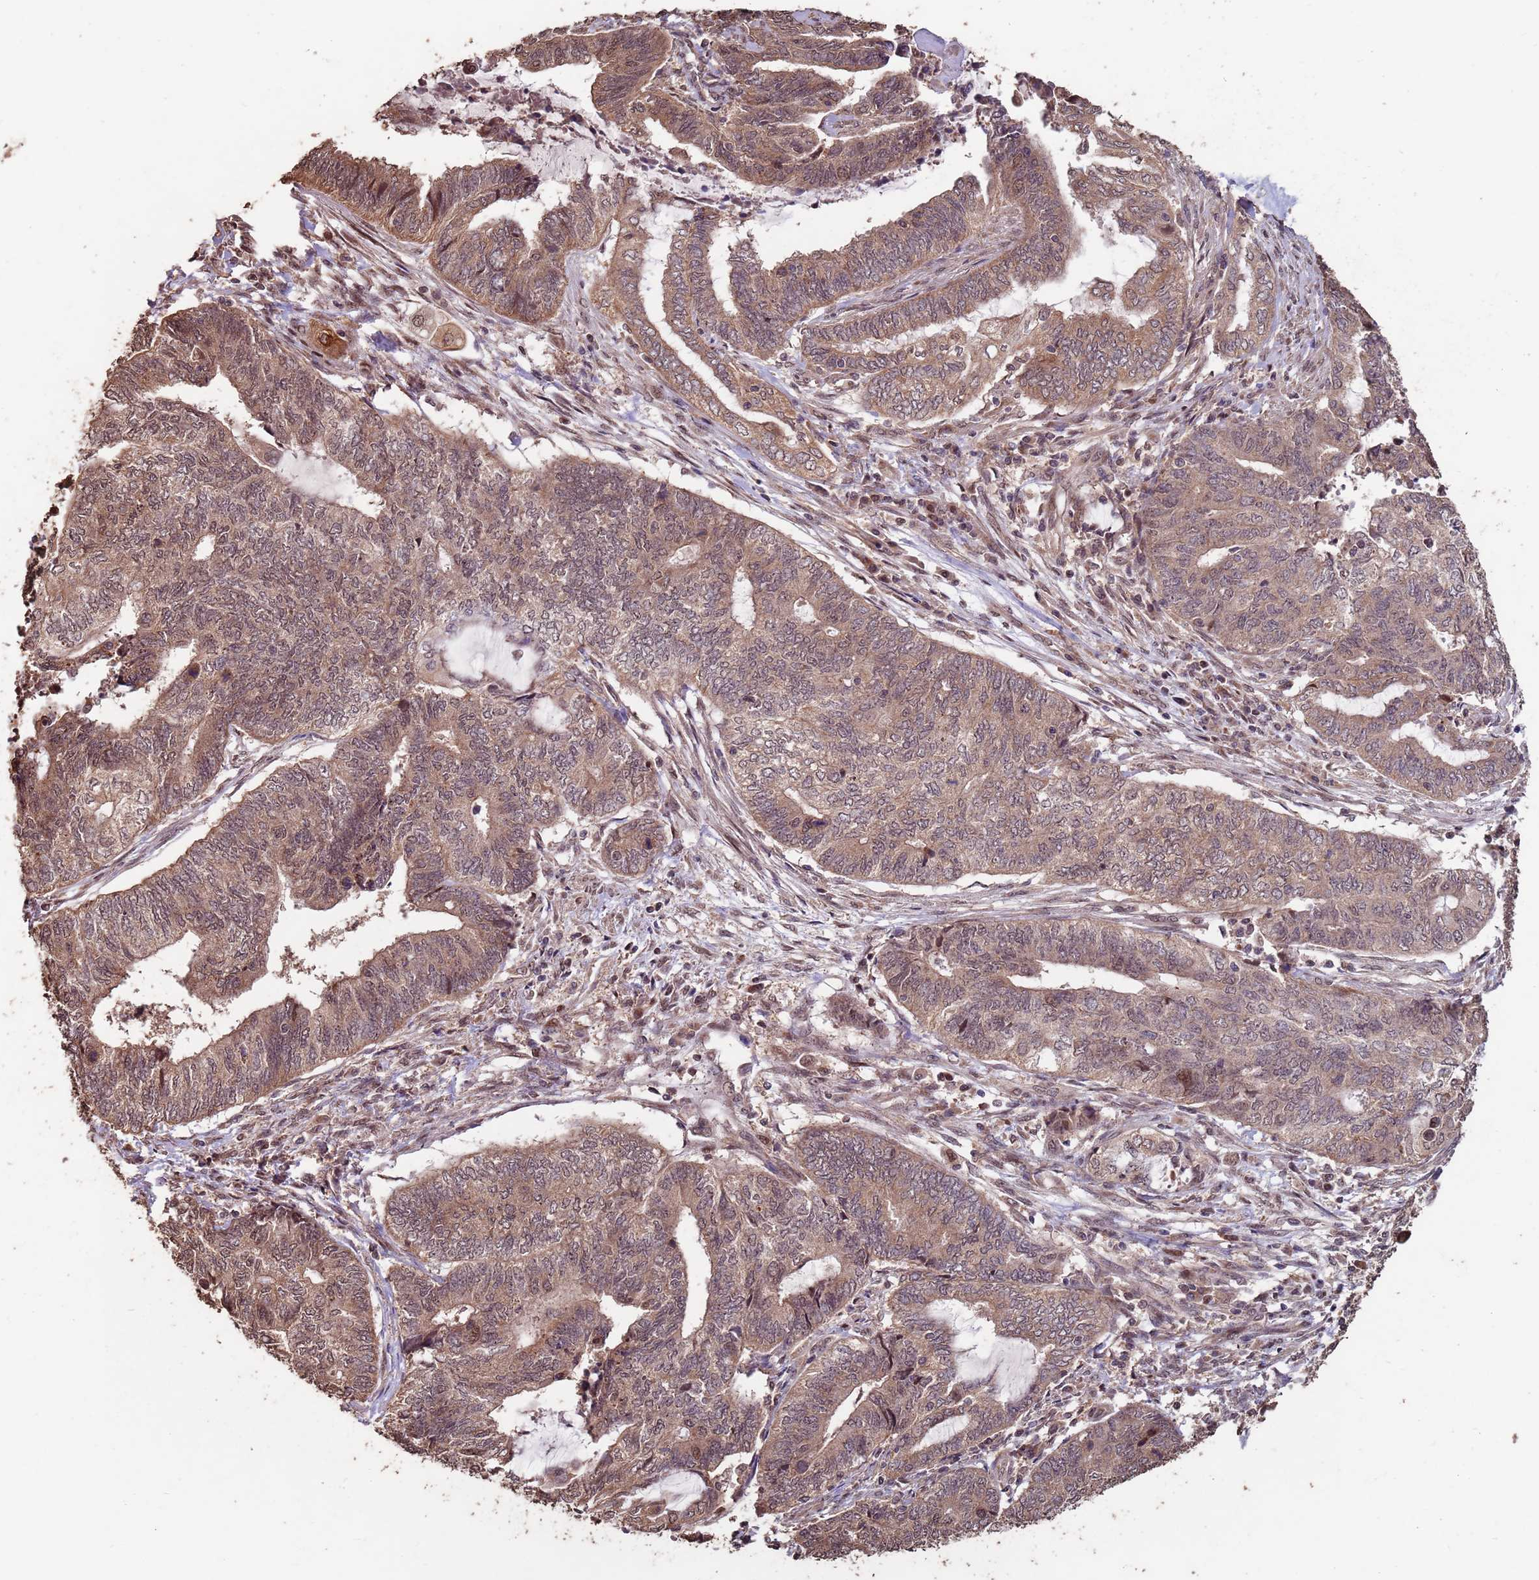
{"staining": {"intensity": "moderate", "quantity": ">75%", "location": "cytoplasmic/membranous,nuclear"}, "tissue": "endometrial cancer", "cell_type": "Tumor cells", "image_type": "cancer", "snomed": [{"axis": "morphology", "description": "Adenocarcinoma, NOS"}, {"axis": "topography", "description": "Uterus"}, {"axis": "topography", "description": "Endometrium"}], "caption": "The immunohistochemical stain shows moderate cytoplasmic/membranous and nuclear staining in tumor cells of endometrial cancer tissue. The protein is shown in brown color, while the nuclei are stained blue.", "gene": "PRR7", "patient": {"sex": "female", "age": 70}}